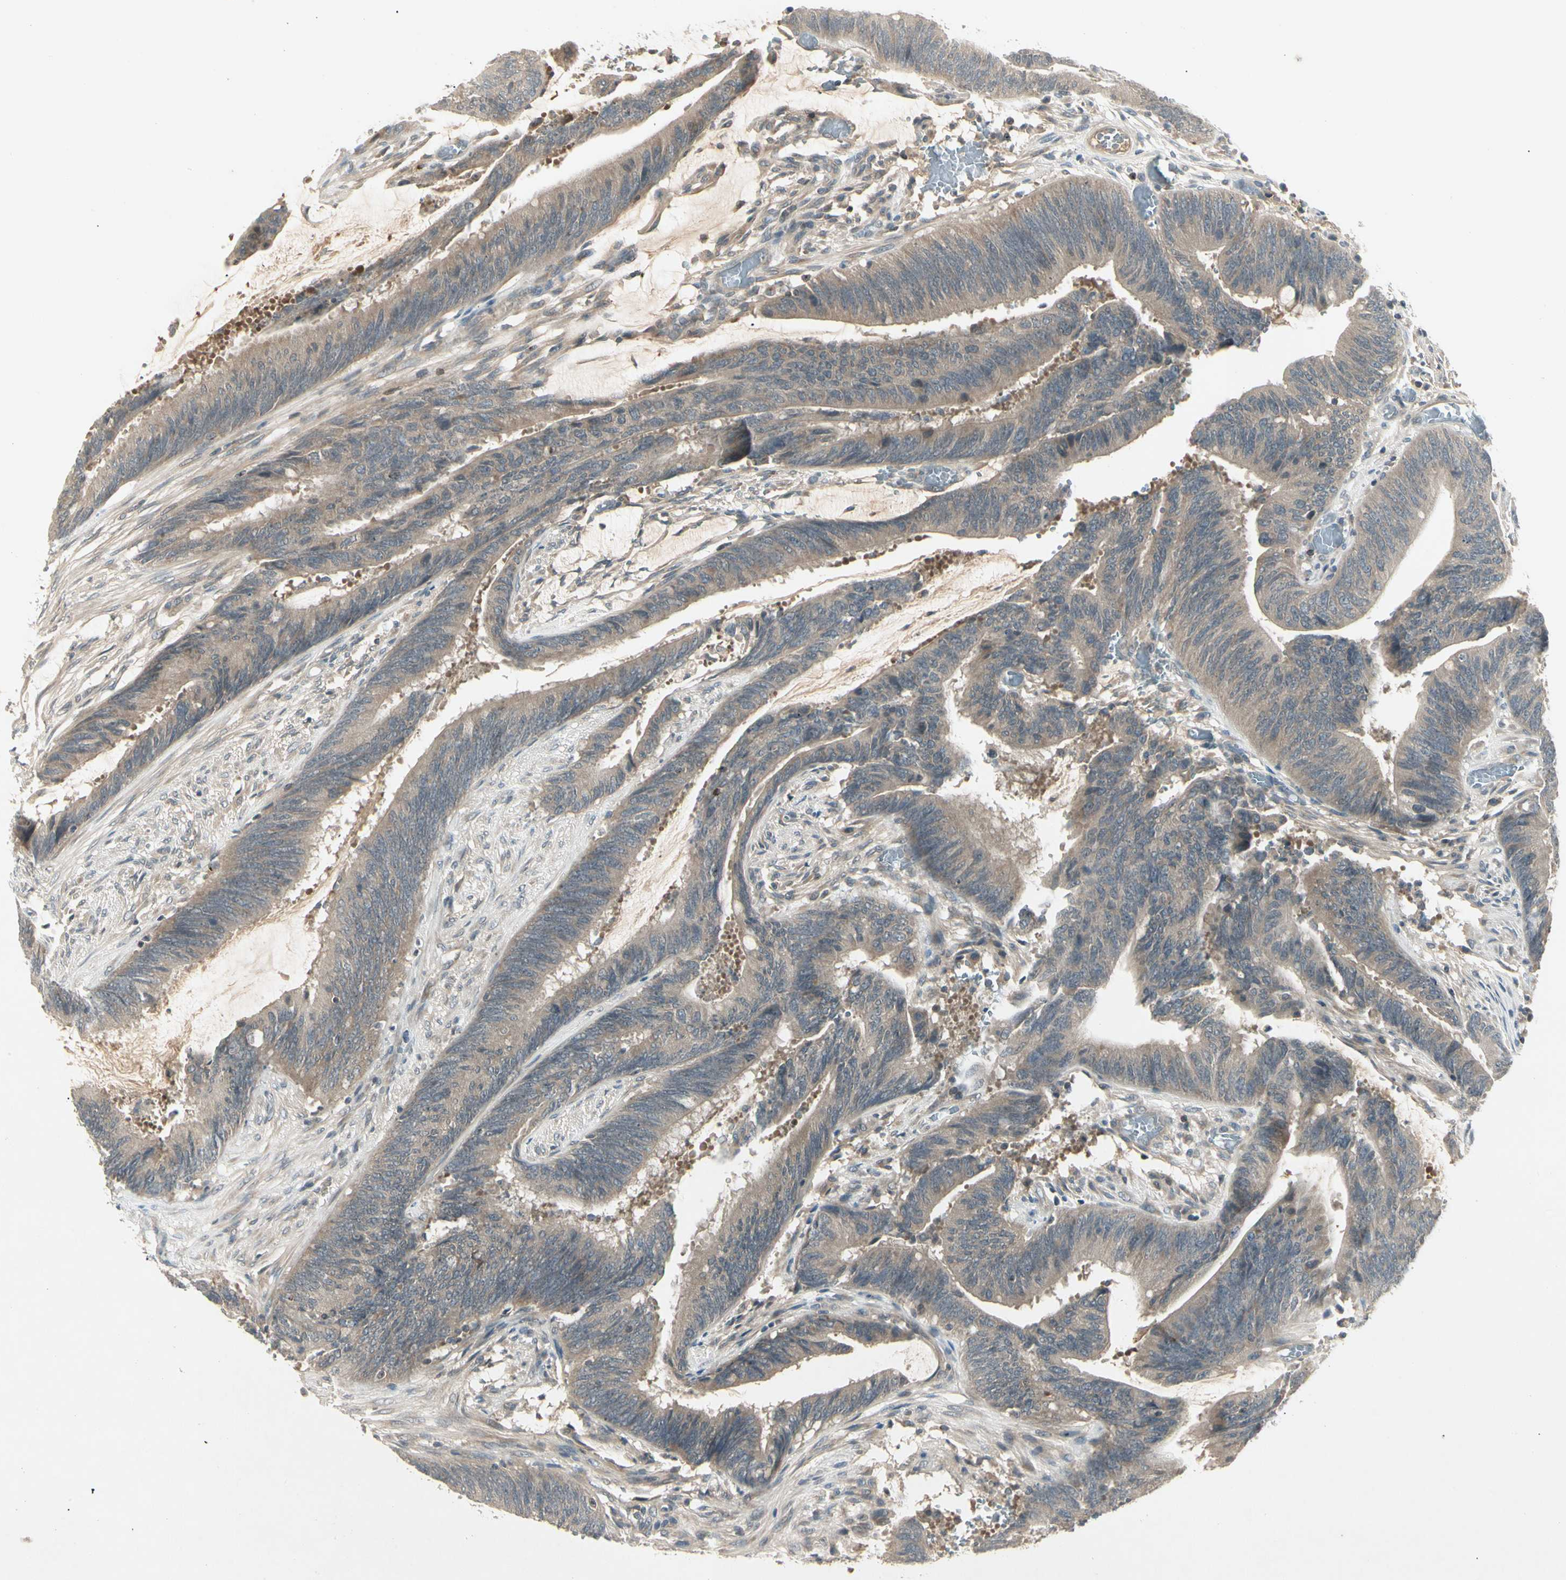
{"staining": {"intensity": "weak", "quantity": ">75%", "location": "cytoplasmic/membranous"}, "tissue": "colorectal cancer", "cell_type": "Tumor cells", "image_type": "cancer", "snomed": [{"axis": "morphology", "description": "Adenocarcinoma, NOS"}, {"axis": "topography", "description": "Rectum"}], "caption": "The photomicrograph exhibits immunohistochemical staining of colorectal adenocarcinoma. There is weak cytoplasmic/membranous positivity is identified in about >75% of tumor cells.", "gene": "CCL4", "patient": {"sex": "female", "age": 66}}